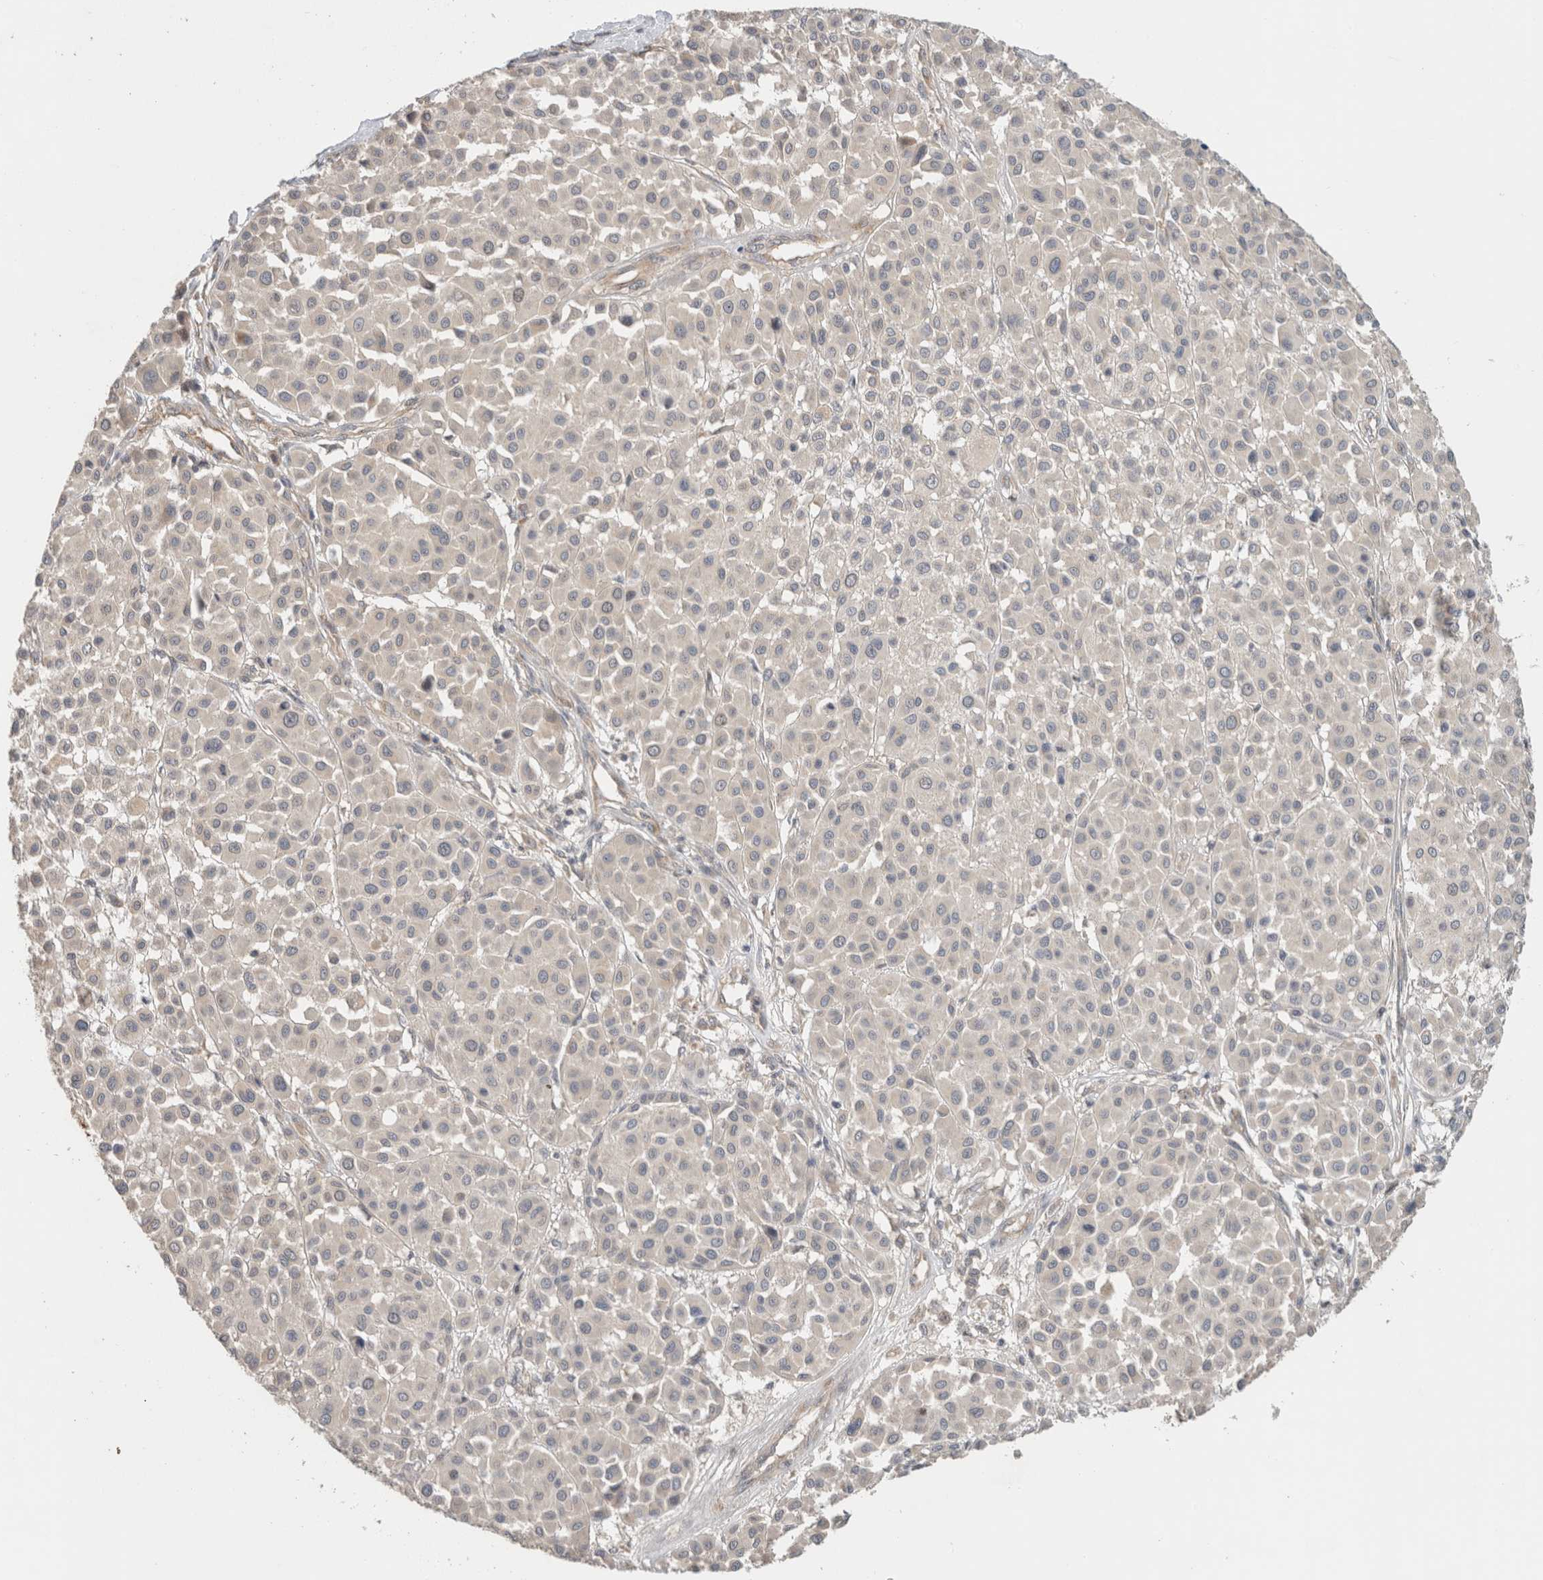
{"staining": {"intensity": "negative", "quantity": "none", "location": "none"}, "tissue": "melanoma", "cell_type": "Tumor cells", "image_type": "cancer", "snomed": [{"axis": "morphology", "description": "Malignant melanoma, Metastatic site"}, {"axis": "topography", "description": "Soft tissue"}], "caption": "This is an immunohistochemistry (IHC) image of malignant melanoma (metastatic site). There is no positivity in tumor cells.", "gene": "PUM1", "patient": {"sex": "male", "age": 41}}